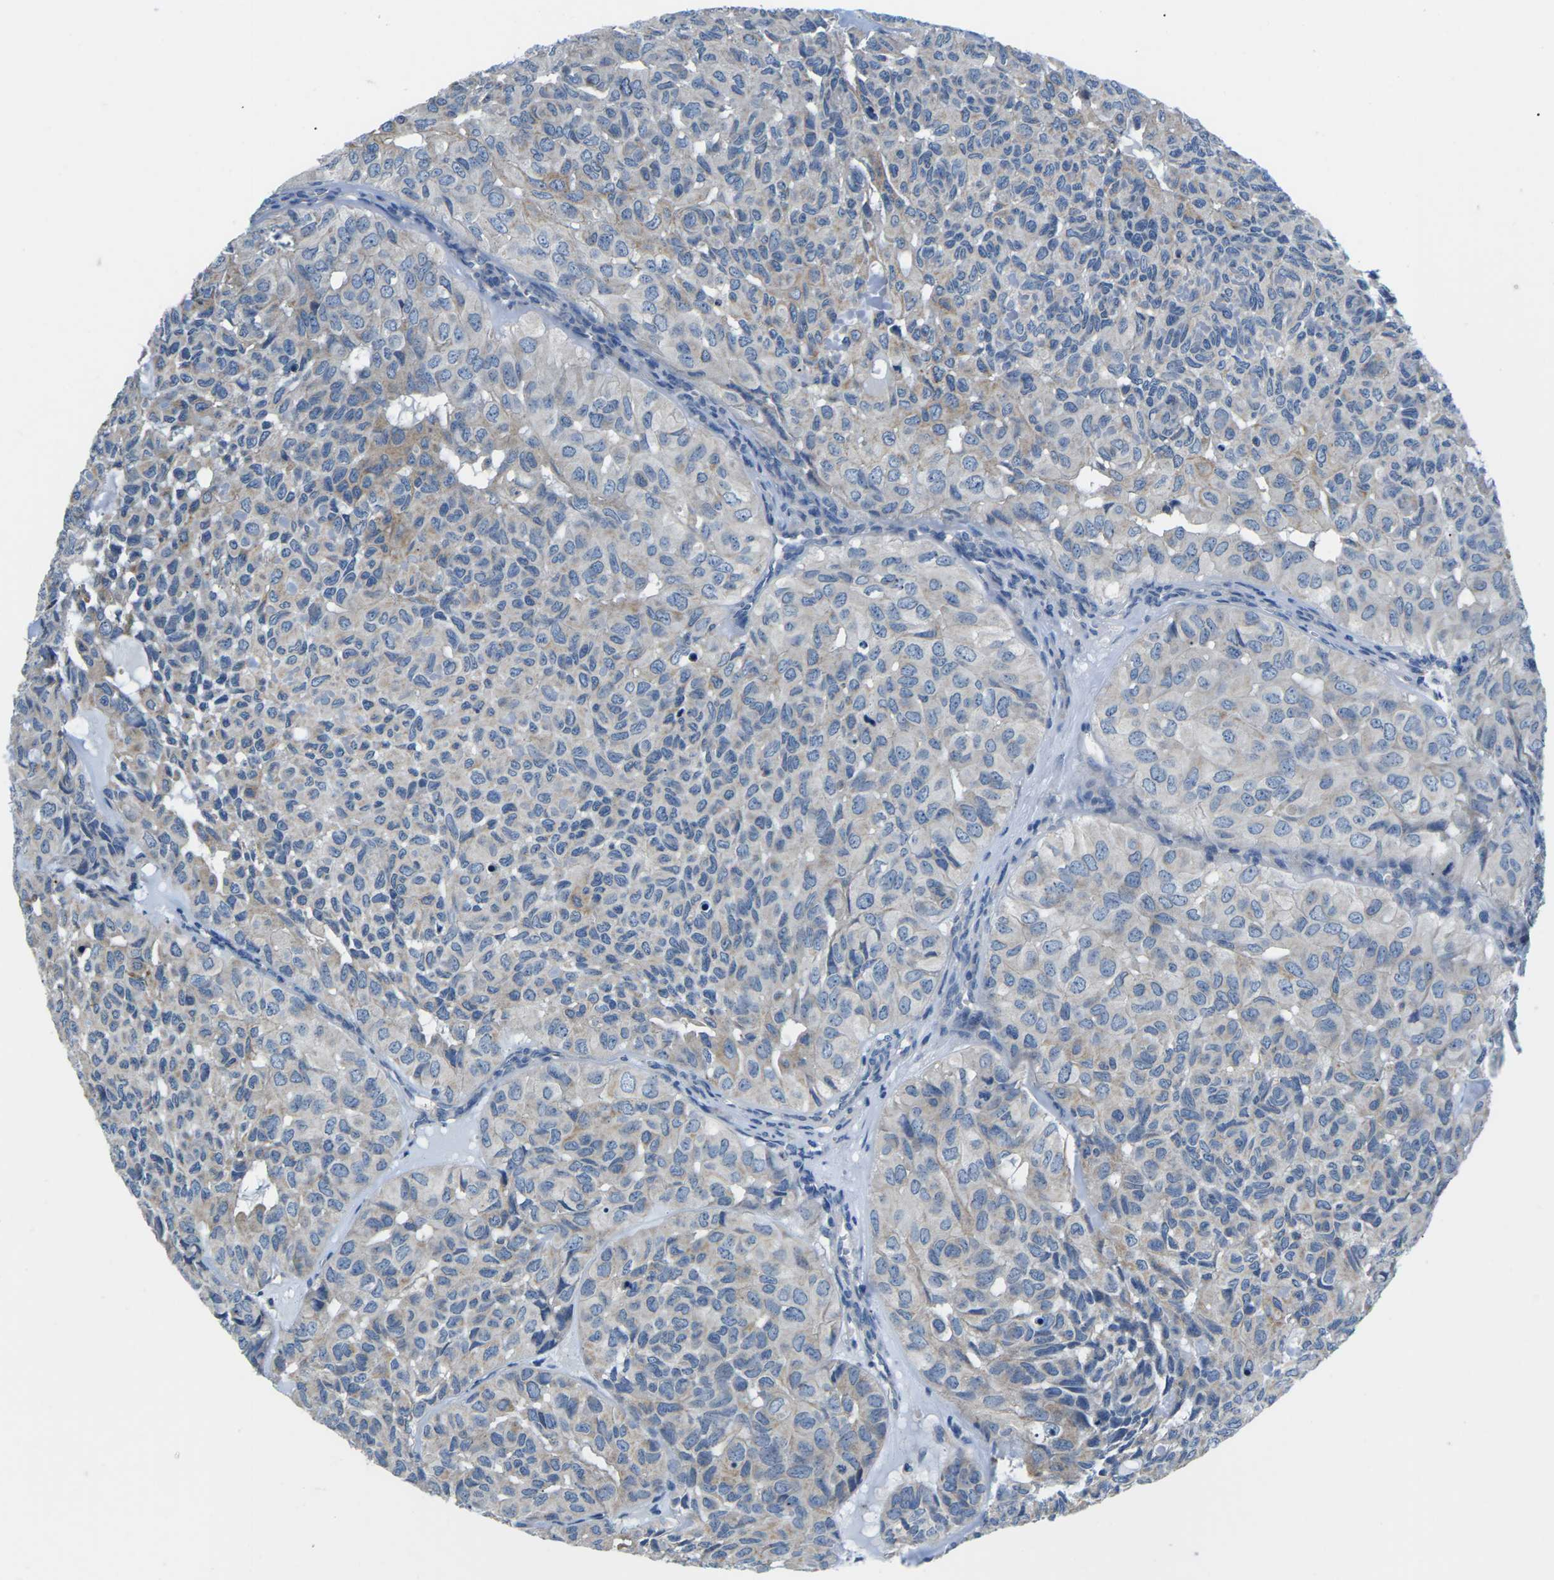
{"staining": {"intensity": "weak", "quantity": "25%-75%", "location": "cytoplasmic/membranous"}, "tissue": "head and neck cancer", "cell_type": "Tumor cells", "image_type": "cancer", "snomed": [{"axis": "morphology", "description": "Adenocarcinoma, NOS"}, {"axis": "topography", "description": "Salivary gland, NOS"}, {"axis": "topography", "description": "Head-Neck"}], "caption": "This is a micrograph of immunohistochemistry (IHC) staining of head and neck cancer (adenocarcinoma), which shows weak staining in the cytoplasmic/membranous of tumor cells.", "gene": "PDCD6IP", "patient": {"sex": "female", "age": 76}}